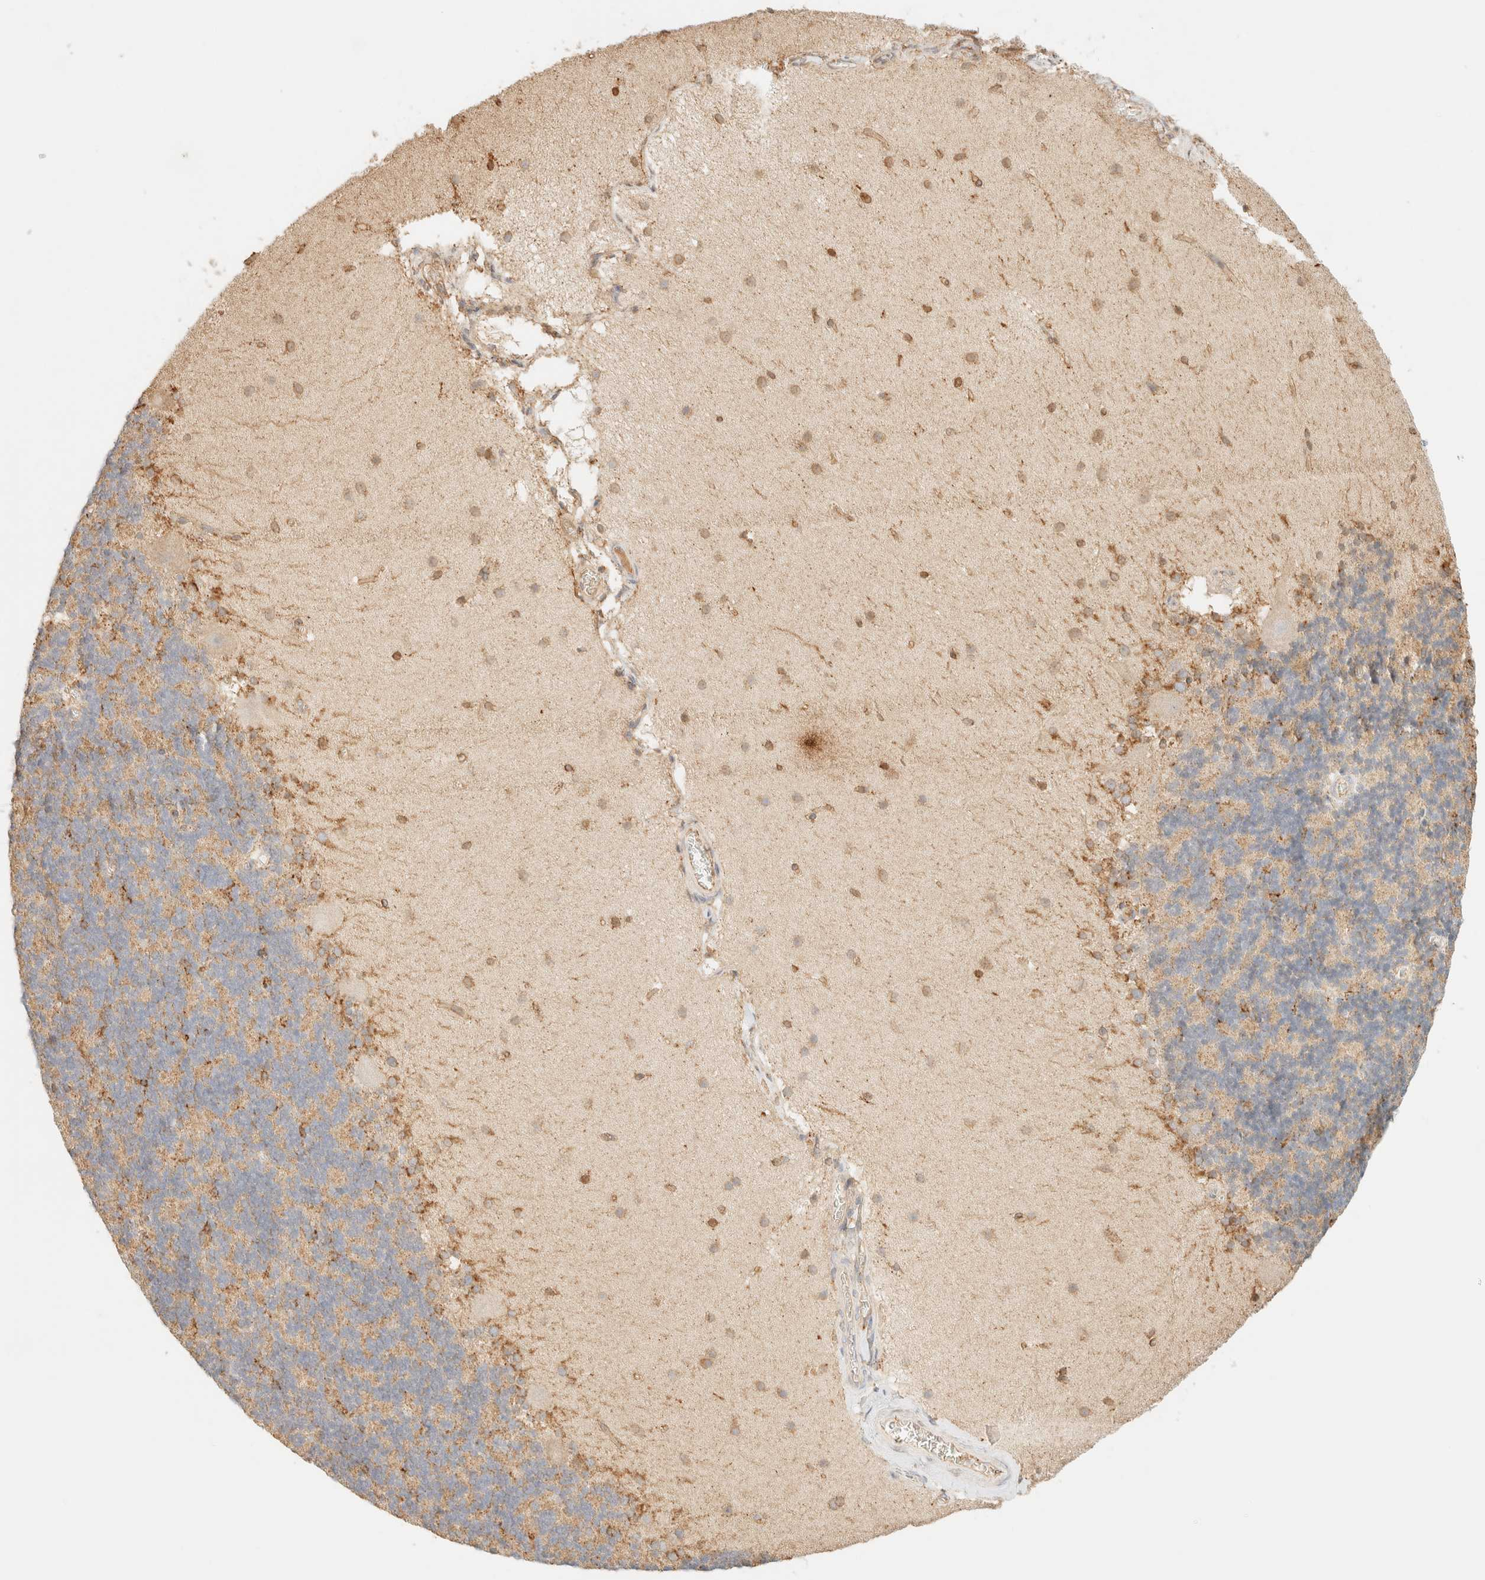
{"staining": {"intensity": "weak", "quantity": "<25%", "location": "cytoplasmic/membranous"}, "tissue": "cerebellum", "cell_type": "Cells in granular layer", "image_type": "normal", "snomed": [{"axis": "morphology", "description": "Normal tissue, NOS"}, {"axis": "topography", "description": "Cerebellum"}], "caption": "Benign cerebellum was stained to show a protein in brown. There is no significant positivity in cells in granular layer. (DAB immunohistochemistry, high magnification).", "gene": "SPARCL1", "patient": {"sex": "female", "age": 19}}